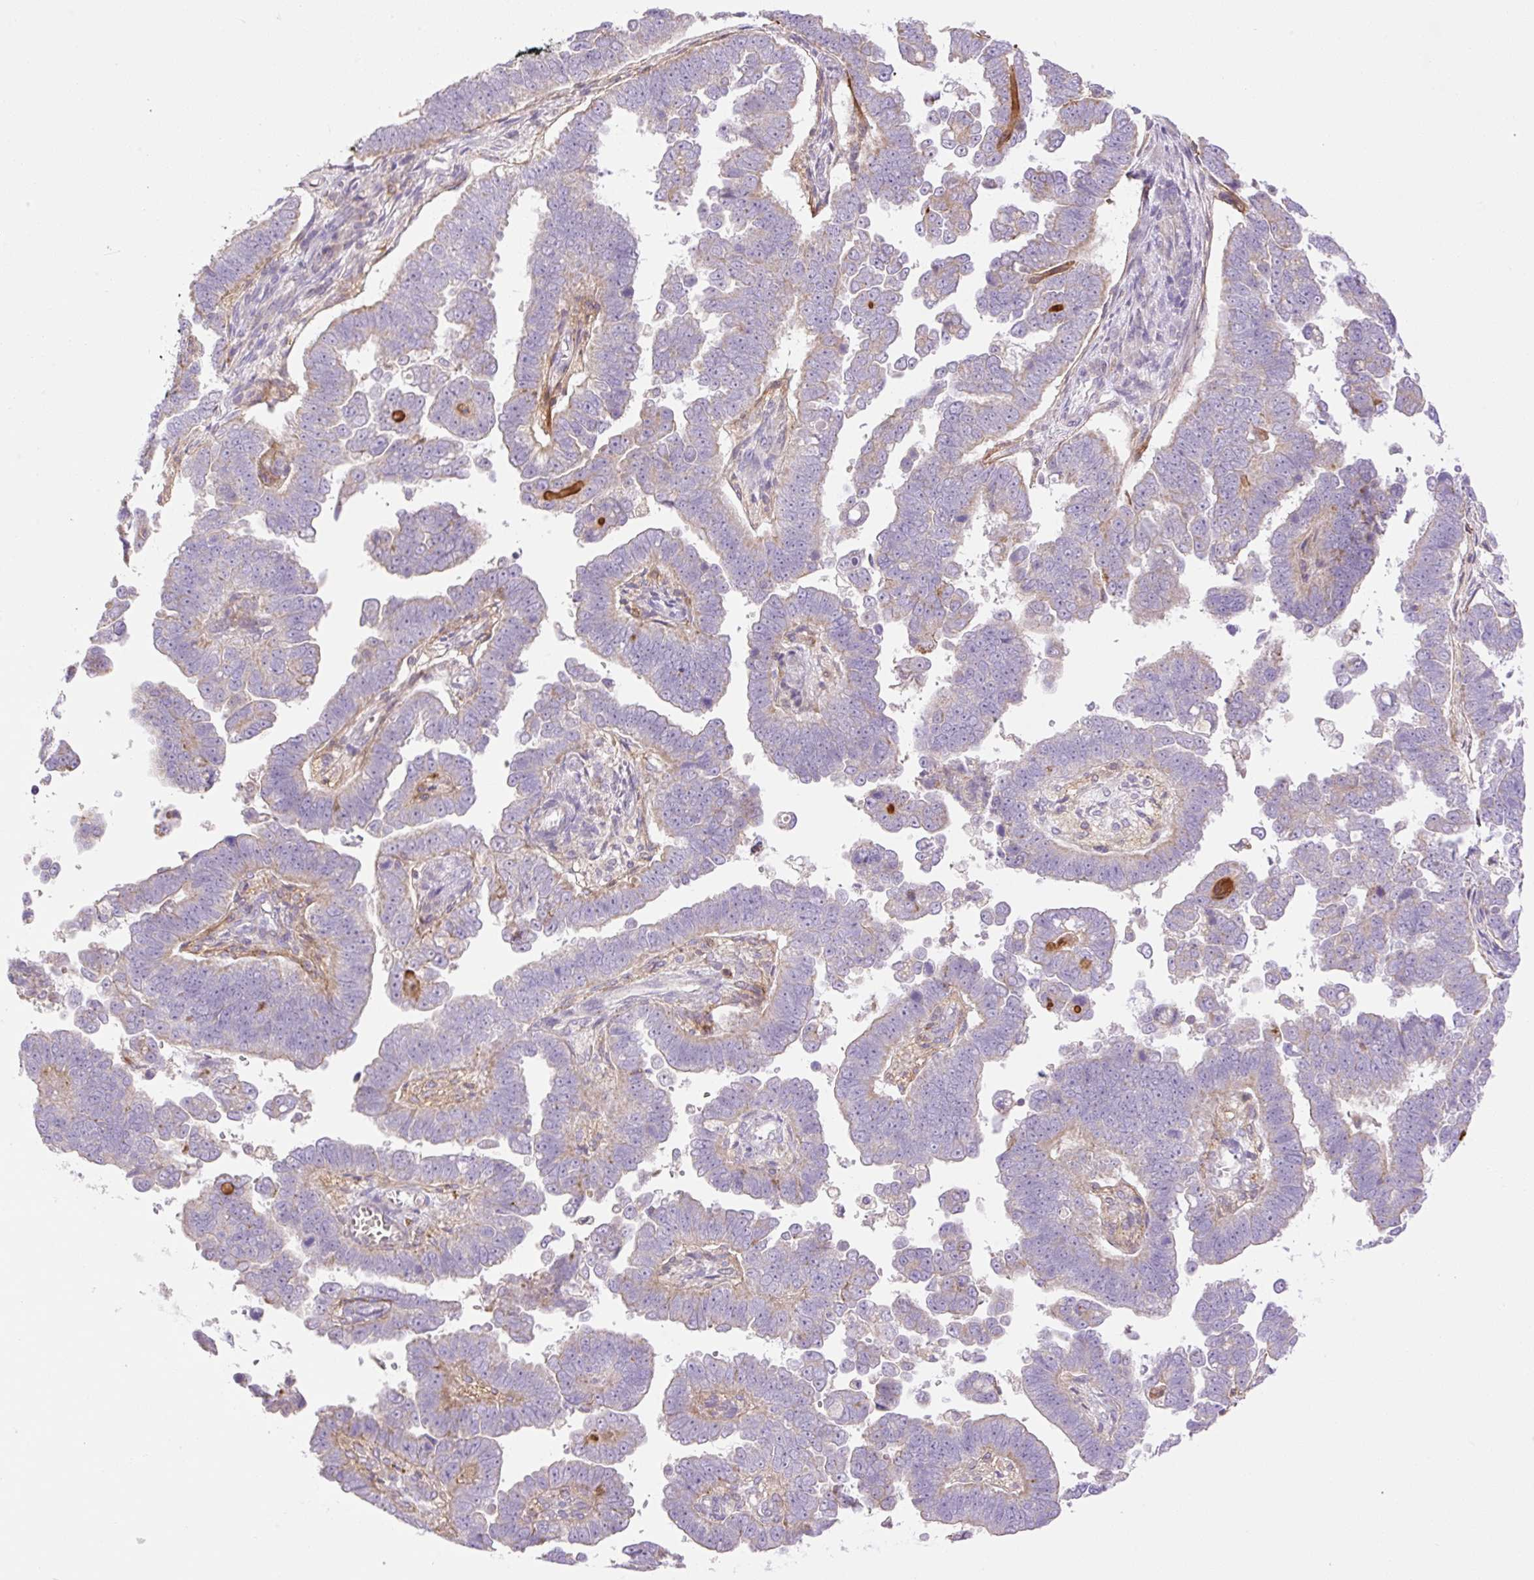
{"staining": {"intensity": "weak", "quantity": "25%-75%", "location": "cytoplasmic/membranous"}, "tissue": "endometrial cancer", "cell_type": "Tumor cells", "image_type": "cancer", "snomed": [{"axis": "morphology", "description": "Adenocarcinoma, NOS"}, {"axis": "topography", "description": "Endometrium"}], "caption": "This is a photomicrograph of immunohistochemistry (IHC) staining of endometrial adenocarcinoma, which shows weak staining in the cytoplasmic/membranous of tumor cells.", "gene": "VPS25", "patient": {"sex": "female", "age": 75}}